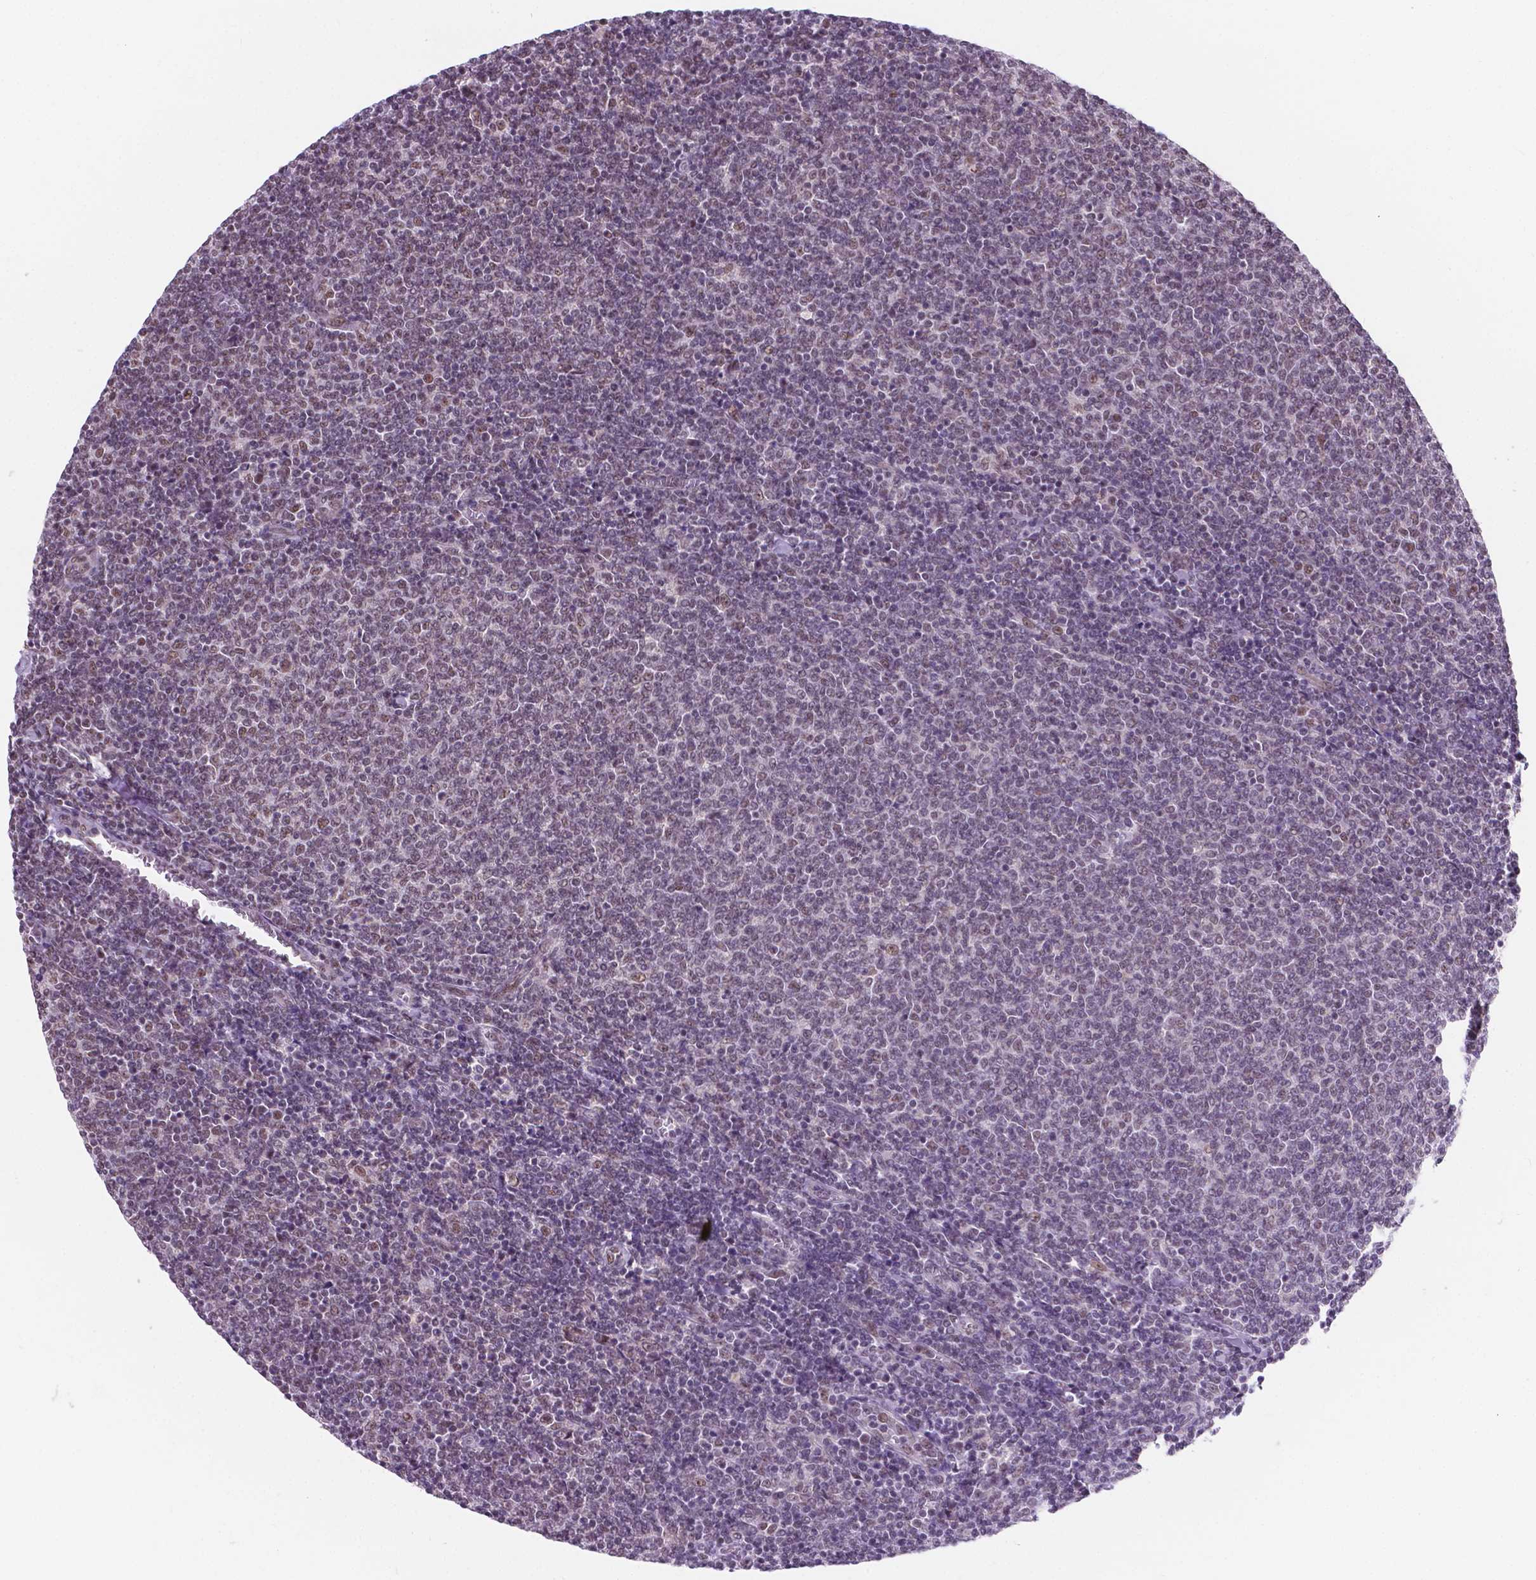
{"staining": {"intensity": "weak", "quantity": "25%-75%", "location": "nuclear"}, "tissue": "lymphoma", "cell_type": "Tumor cells", "image_type": "cancer", "snomed": [{"axis": "morphology", "description": "Malignant lymphoma, non-Hodgkin's type, Low grade"}, {"axis": "topography", "description": "Lymph node"}], "caption": "Tumor cells exhibit low levels of weak nuclear staining in approximately 25%-75% of cells in malignant lymphoma, non-Hodgkin's type (low-grade). Using DAB (3,3'-diaminobenzidine) (brown) and hematoxylin (blue) stains, captured at high magnification using brightfield microscopy.", "gene": "BCAS2", "patient": {"sex": "male", "age": 52}}